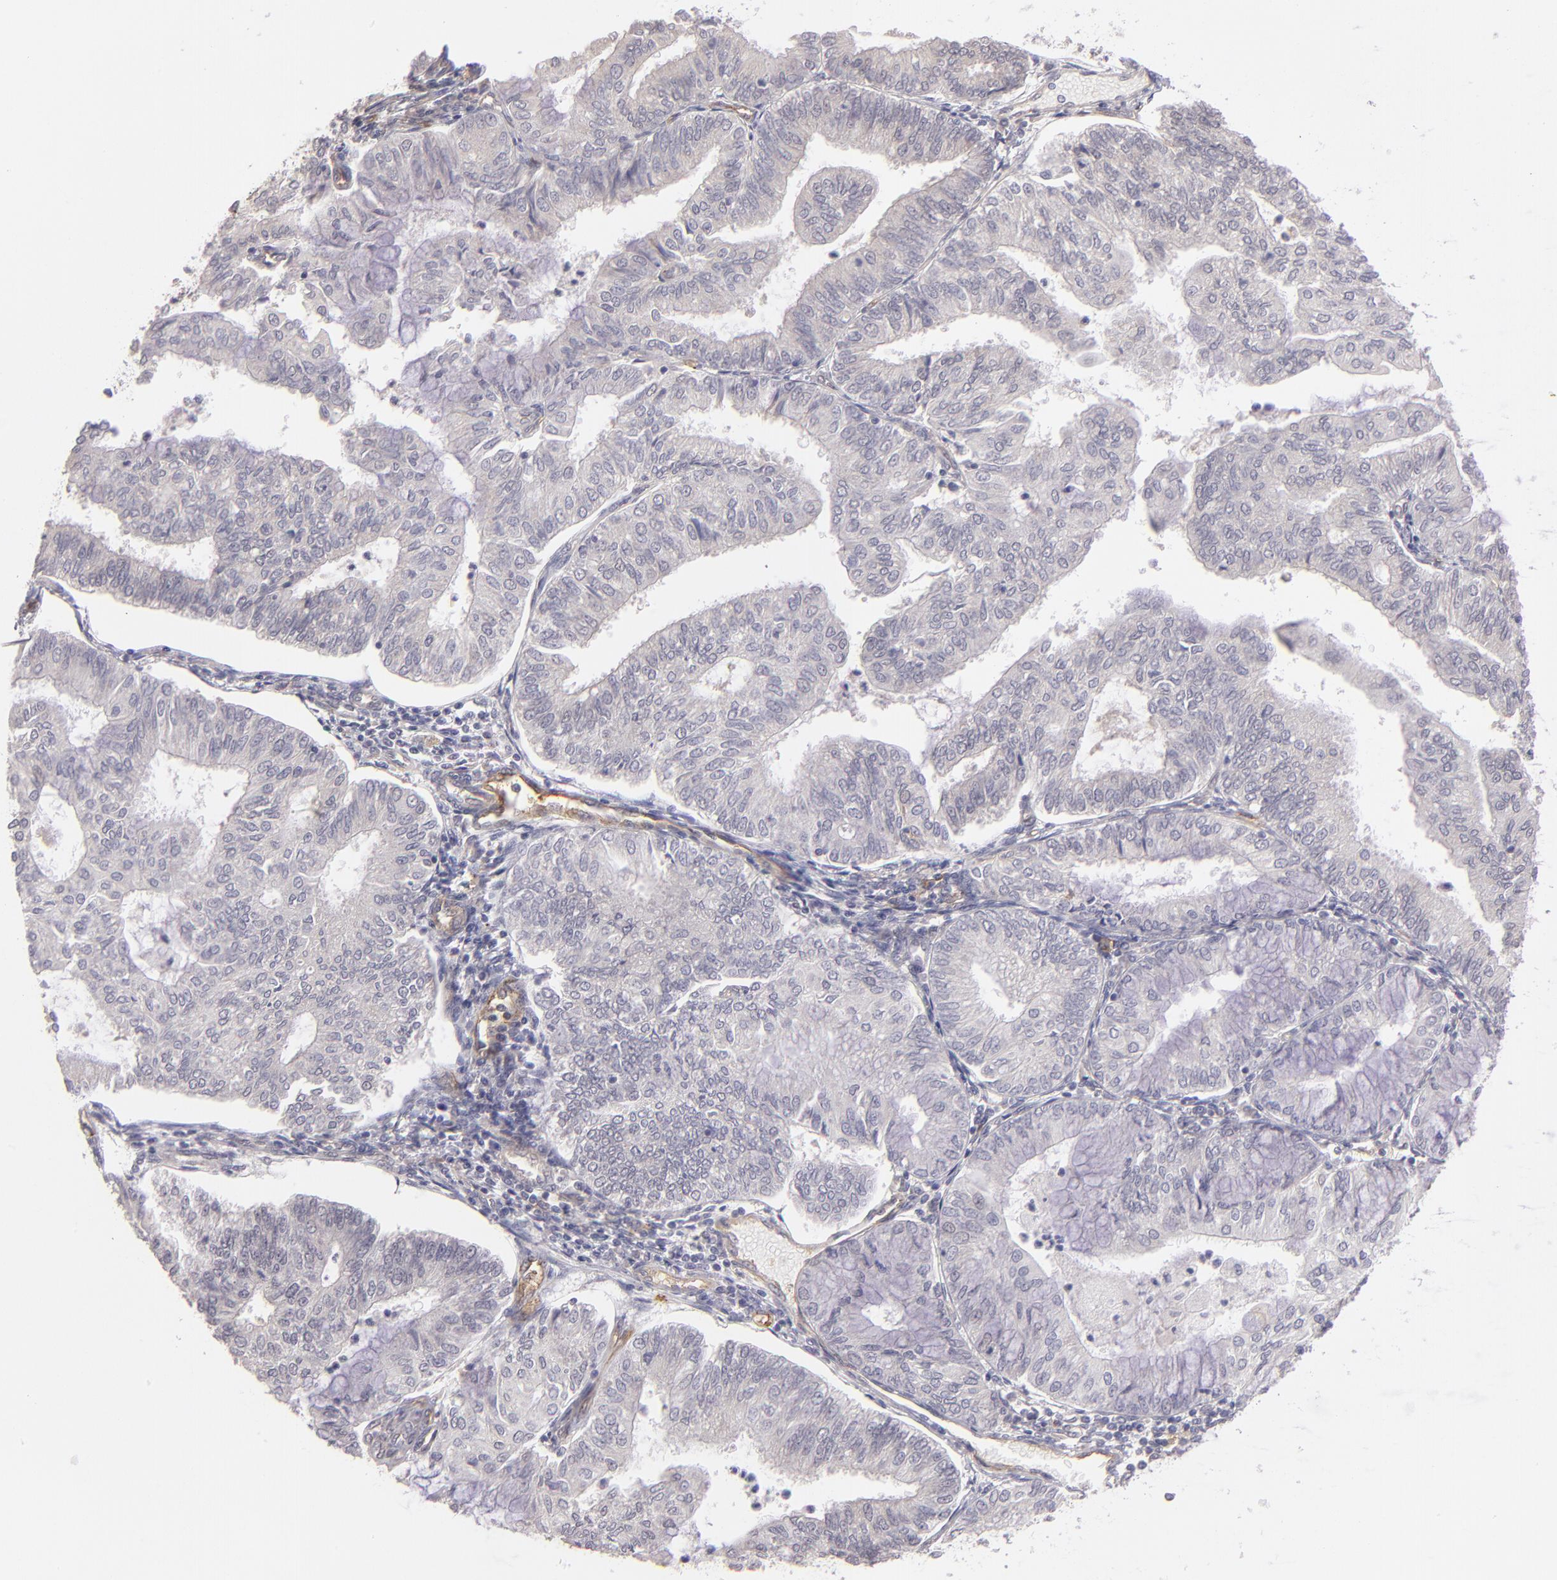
{"staining": {"intensity": "negative", "quantity": "none", "location": "none"}, "tissue": "endometrial cancer", "cell_type": "Tumor cells", "image_type": "cancer", "snomed": [{"axis": "morphology", "description": "Adenocarcinoma, NOS"}, {"axis": "topography", "description": "Endometrium"}], "caption": "Tumor cells are negative for brown protein staining in adenocarcinoma (endometrial).", "gene": "THBD", "patient": {"sex": "female", "age": 59}}